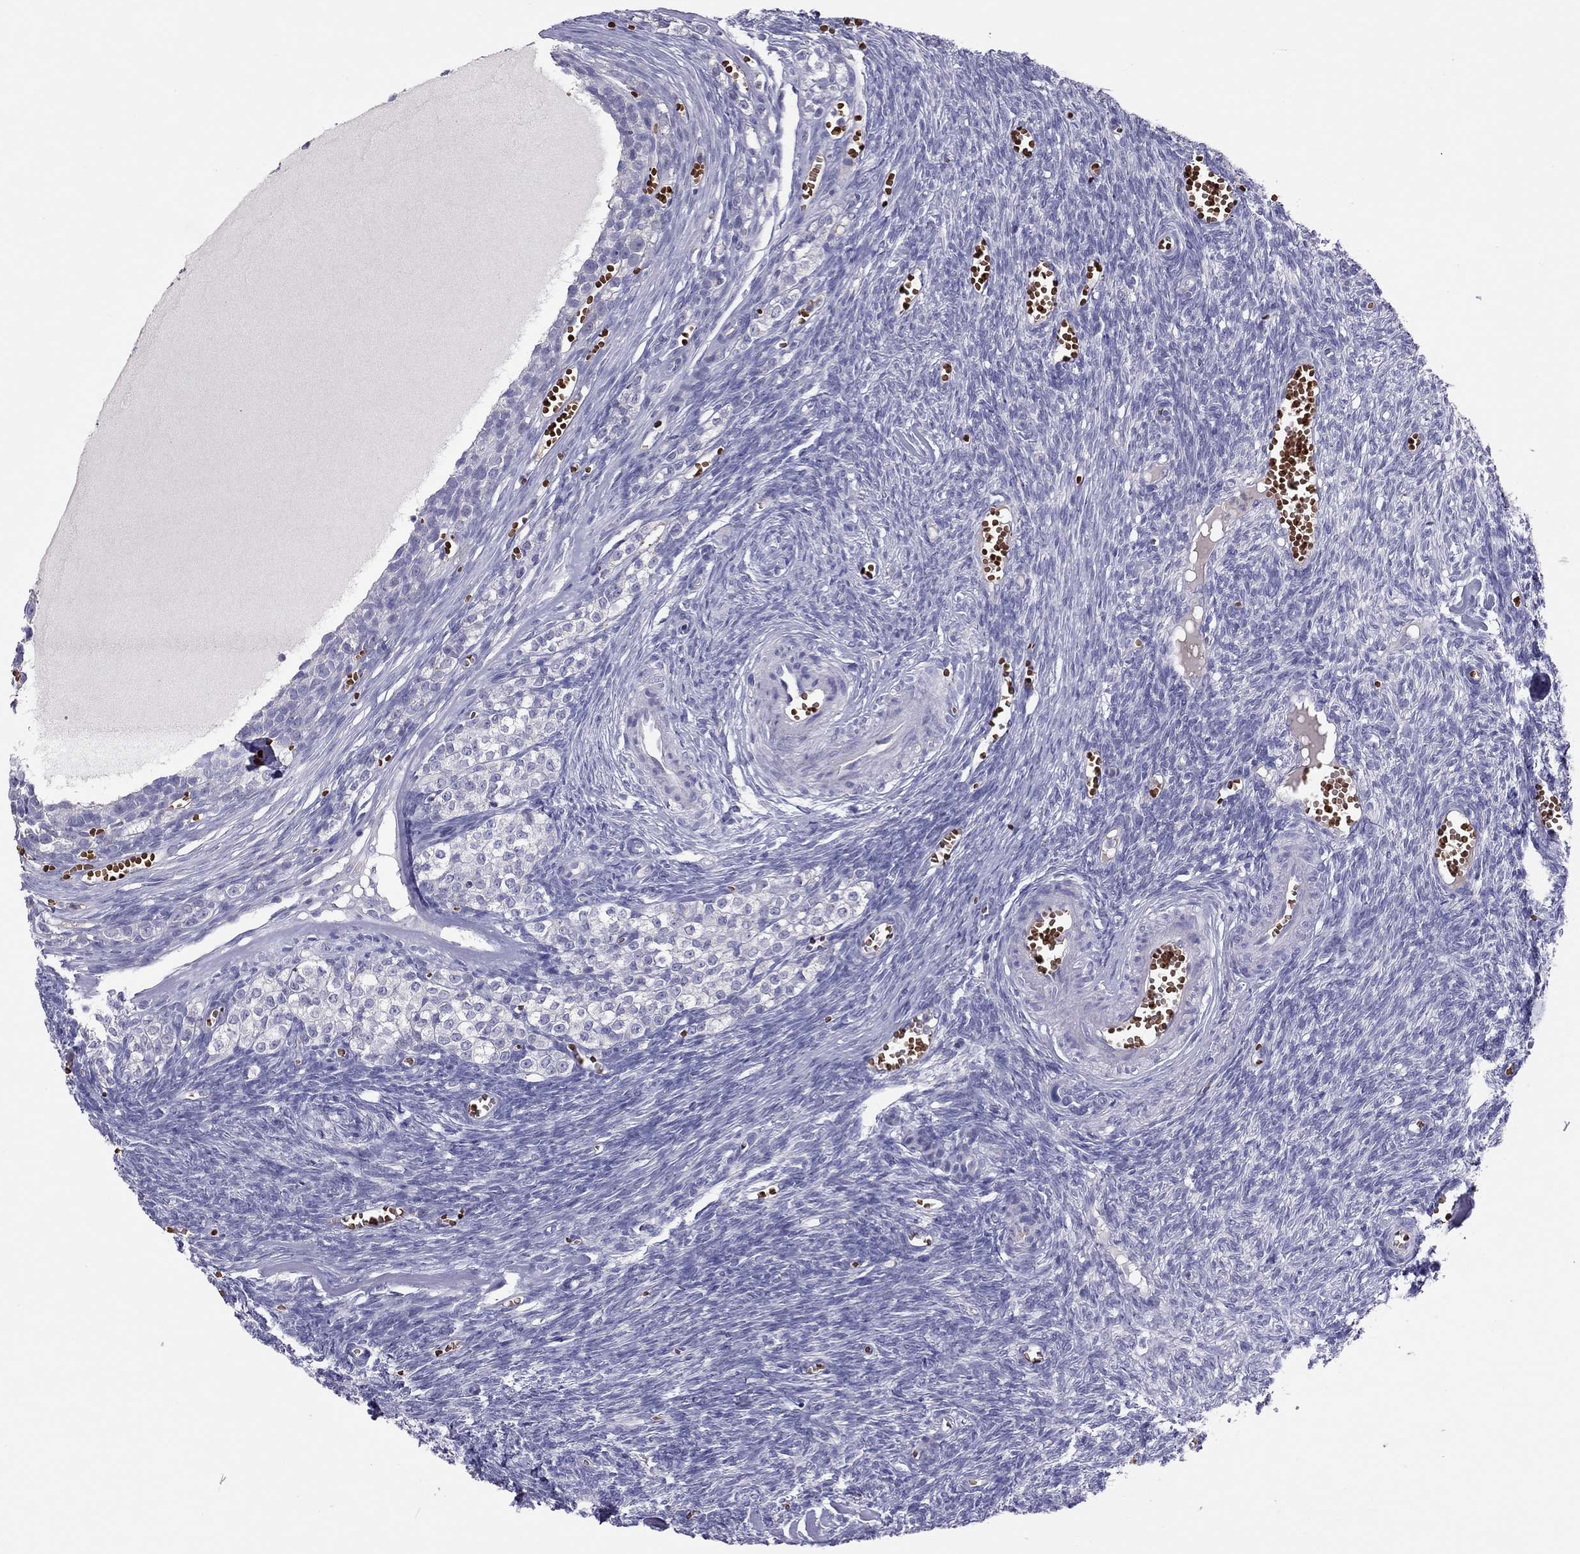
{"staining": {"intensity": "negative", "quantity": "none", "location": "none"}, "tissue": "ovary", "cell_type": "Follicle cells", "image_type": "normal", "snomed": [{"axis": "morphology", "description": "Normal tissue, NOS"}, {"axis": "topography", "description": "Ovary"}], "caption": "IHC micrograph of benign human ovary stained for a protein (brown), which displays no staining in follicle cells.", "gene": "FRMD1", "patient": {"sex": "female", "age": 43}}